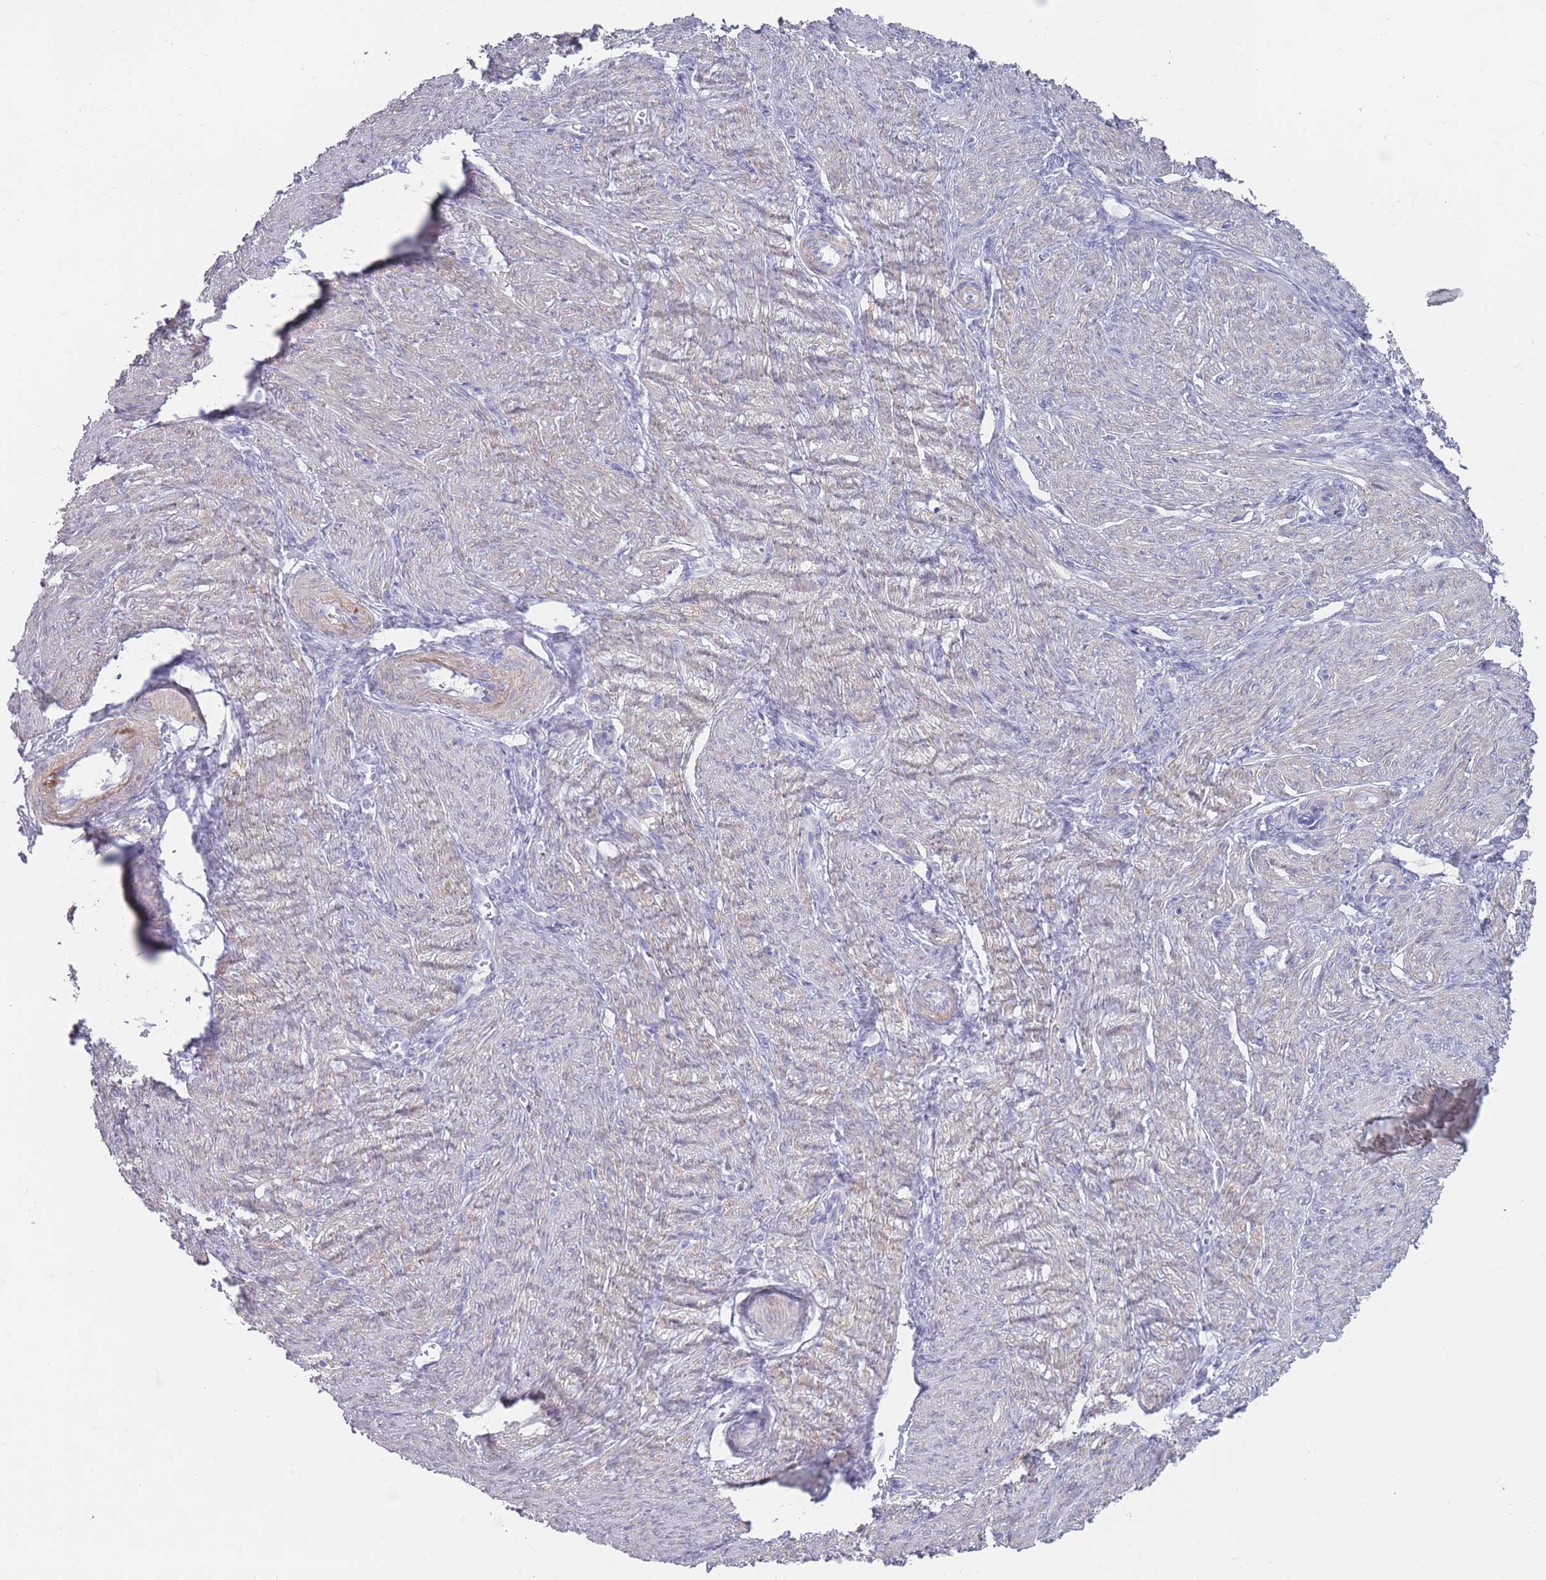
{"staining": {"intensity": "negative", "quantity": "none", "location": "none"}, "tissue": "endometrium", "cell_type": "Cells in endometrial stroma", "image_type": "normal", "snomed": [{"axis": "morphology", "description": "Normal tissue, NOS"}, {"axis": "topography", "description": "Other"}, {"axis": "topography", "description": "Endometrium"}], "caption": "Human endometrium stained for a protein using immunohistochemistry (IHC) shows no expression in cells in endometrial stroma.", "gene": "RHBG", "patient": {"sex": "female", "age": 44}}